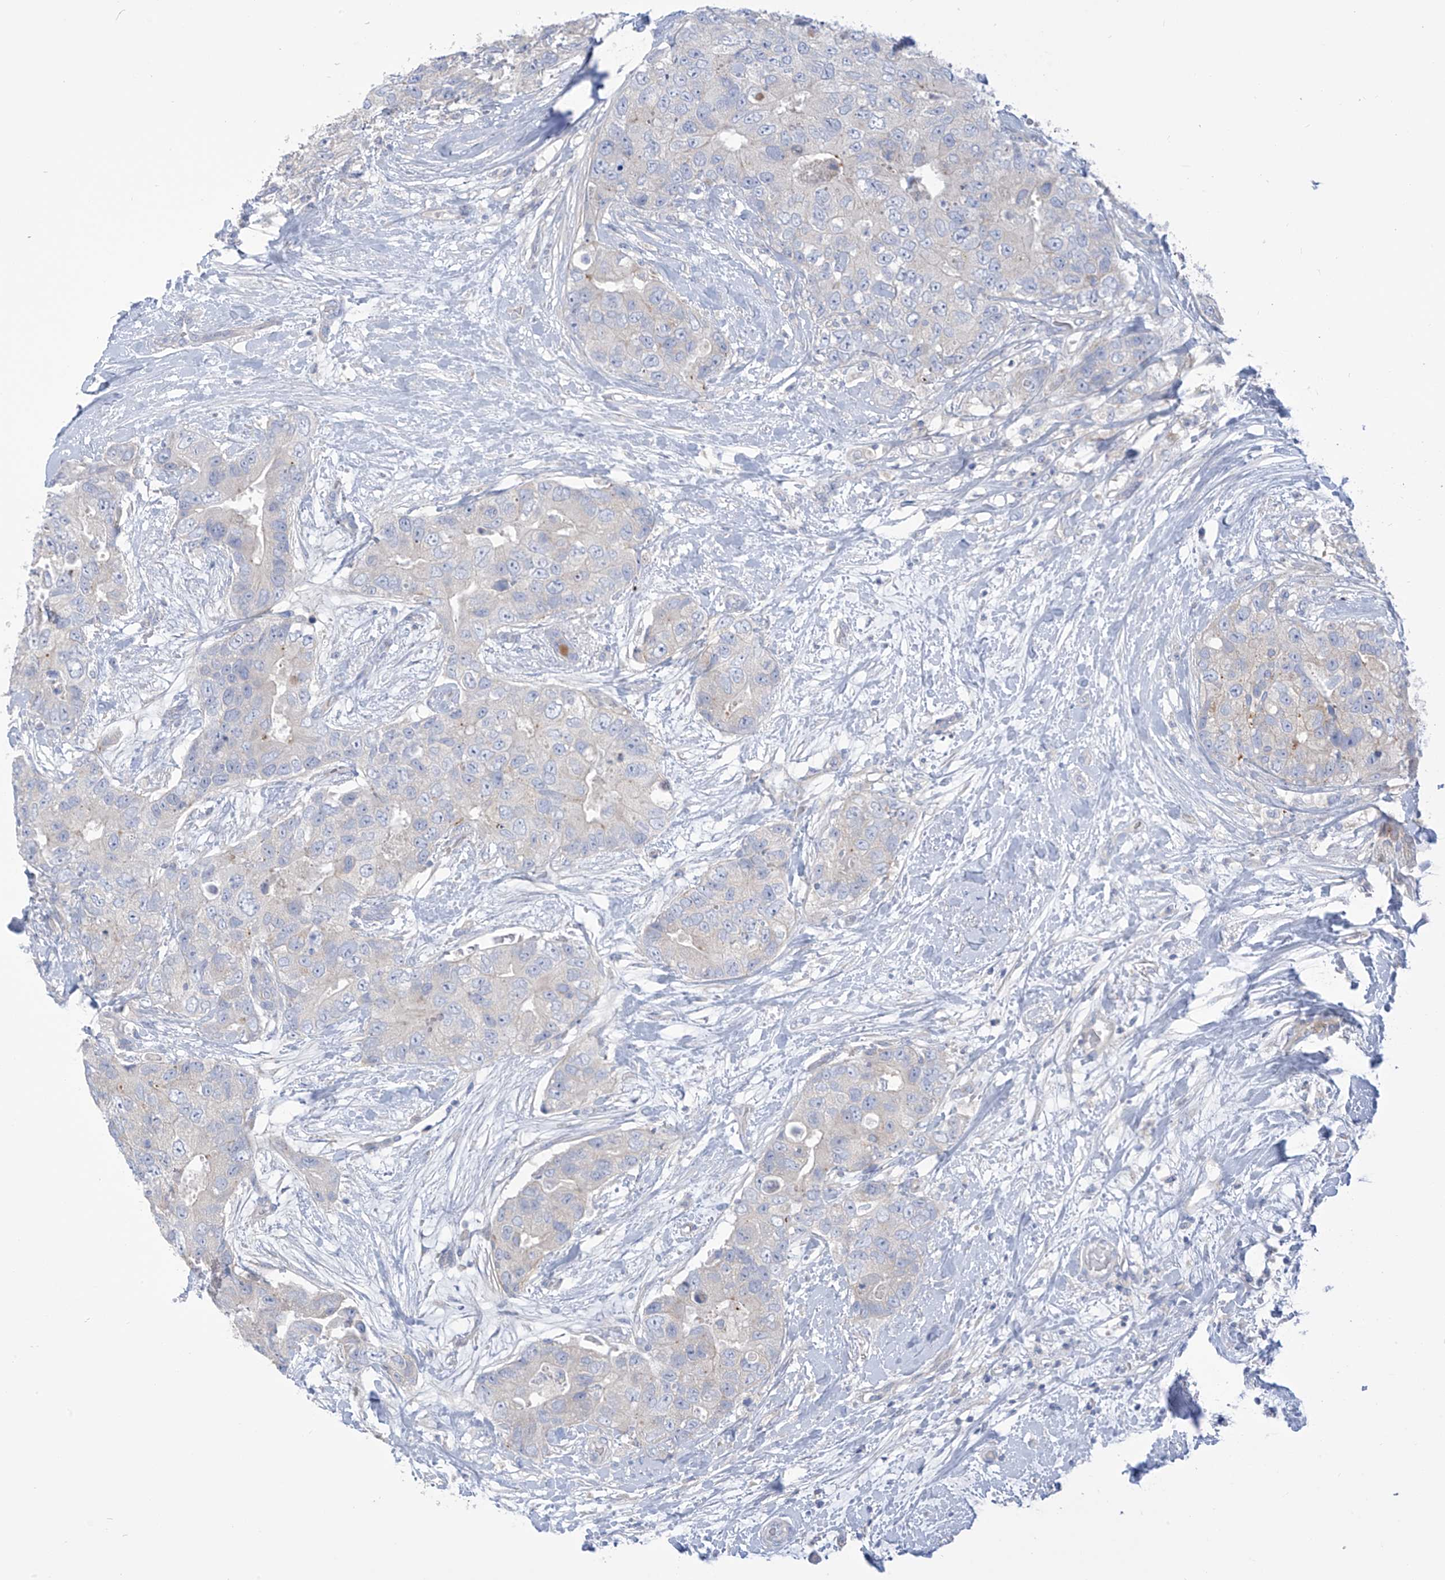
{"staining": {"intensity": "negative", "quantity": "none", "location": "none"}, "tissue": "breast cancer", "cell_type": "Tumor cells", "image_type": "cancer", "snomed": [{"axis": "morphology", "description": "Duct carcinoma"}, {"axis": "topography", "description": "Breast"}], "caption": "Breast infiltrating ductal carcinoma stained for a protein using IHC reveals no positivity tumor cells.", "gene": "FABP2", "patient": {"sex": "female", "age": 62}}